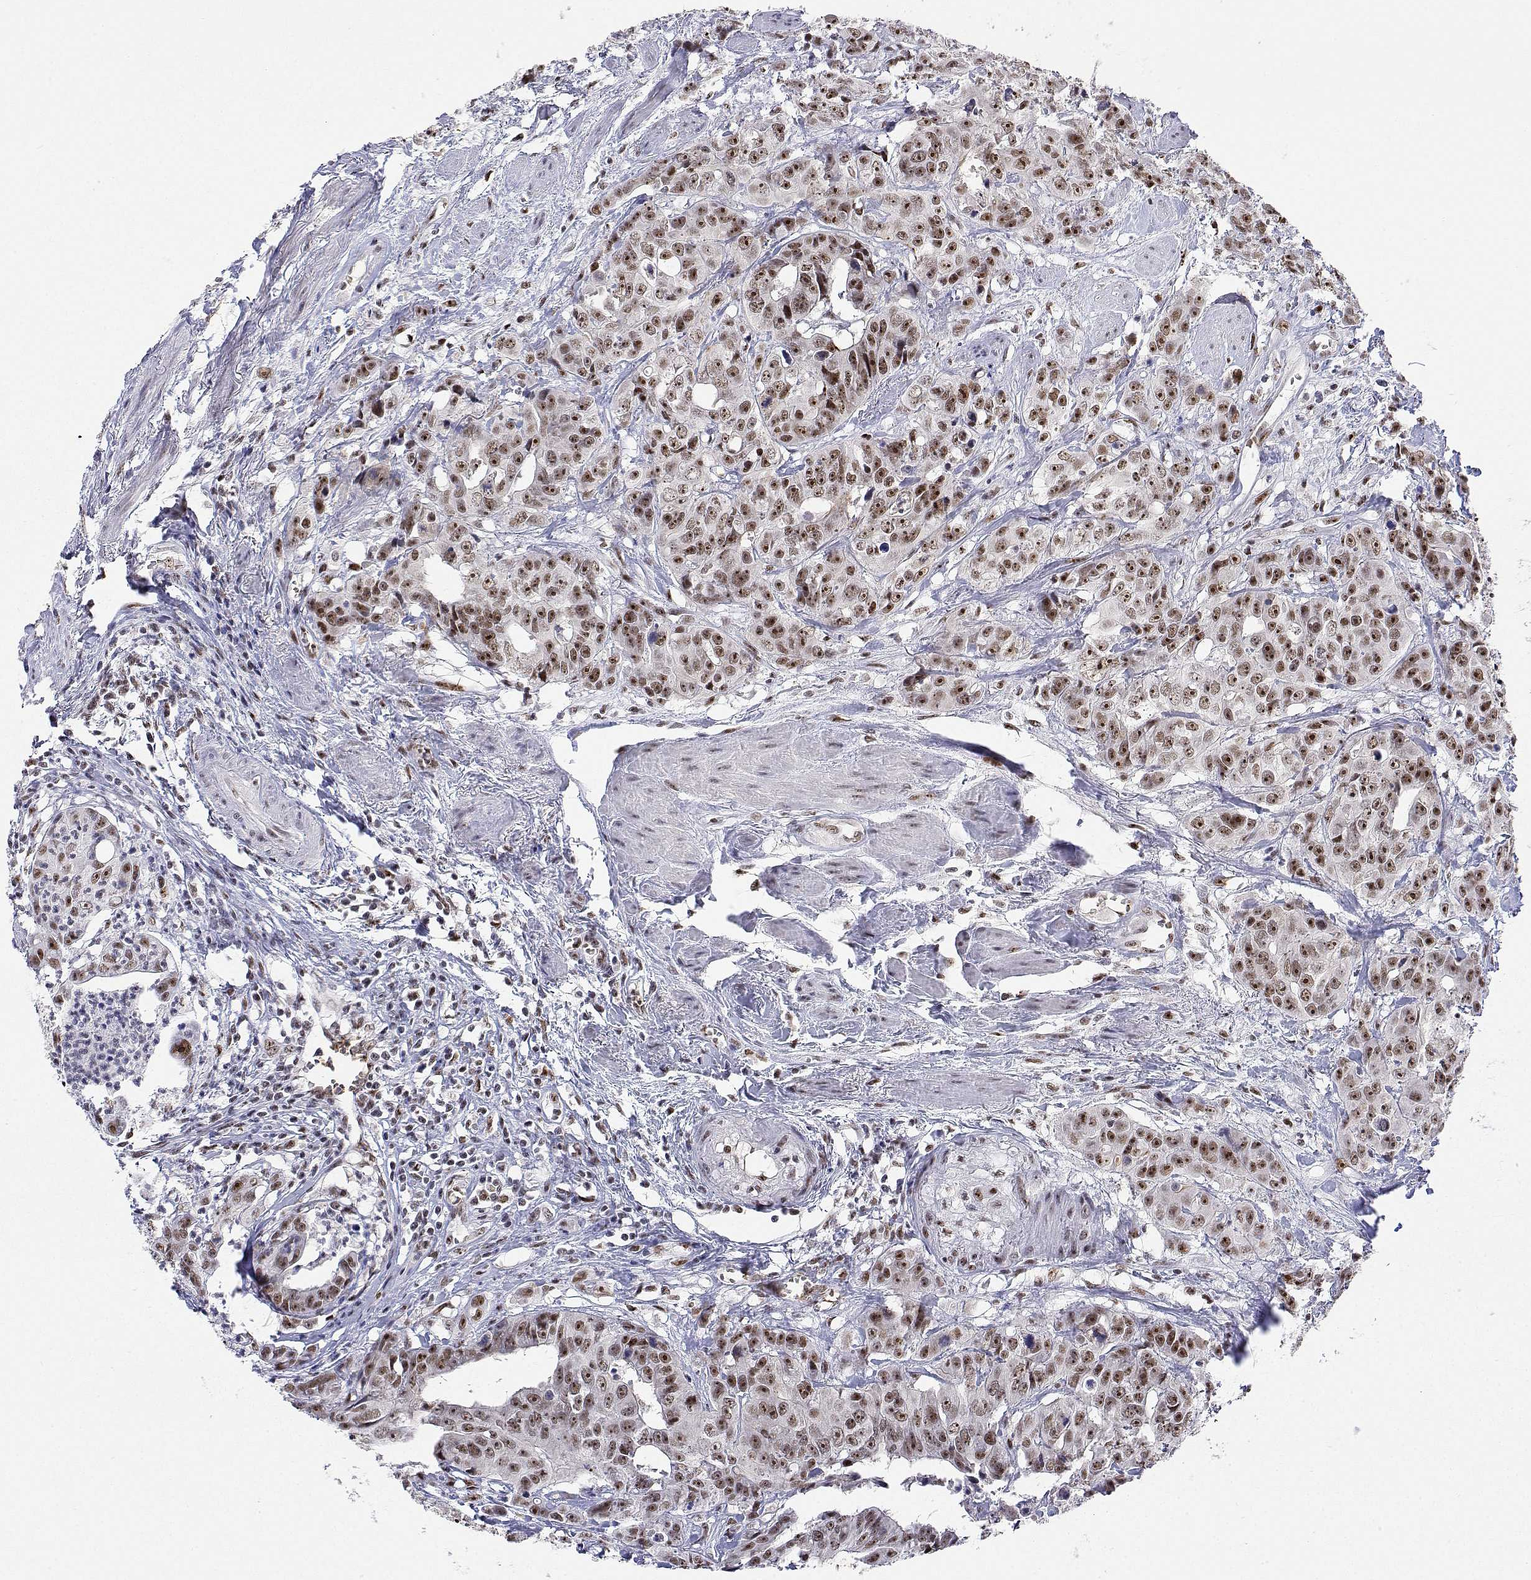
{"staining": {"intensity": "moderate", "quantity": ">75%", "location": "nuclear"}, "tissue": "colorectal cancer", "cell_type": "Tumor cells", "image_type": "cancer", "snomed": [{"axis": "morphology", "description": "Adenocarcinoma, NOS"}, {"axis": "topography", "description": "Rectum"}], "caption": "Adenocarcinoma (colorectal) stained with IHC exhibits moderate nuclear staining in approximately >75% of tumor cells. (Stains: DAB in brown, nuclei in blue, Microscopy: brightfield microscopy at high magnification).", "gene": "ADAR", "patient": {"sex": "female", "age": 62}}